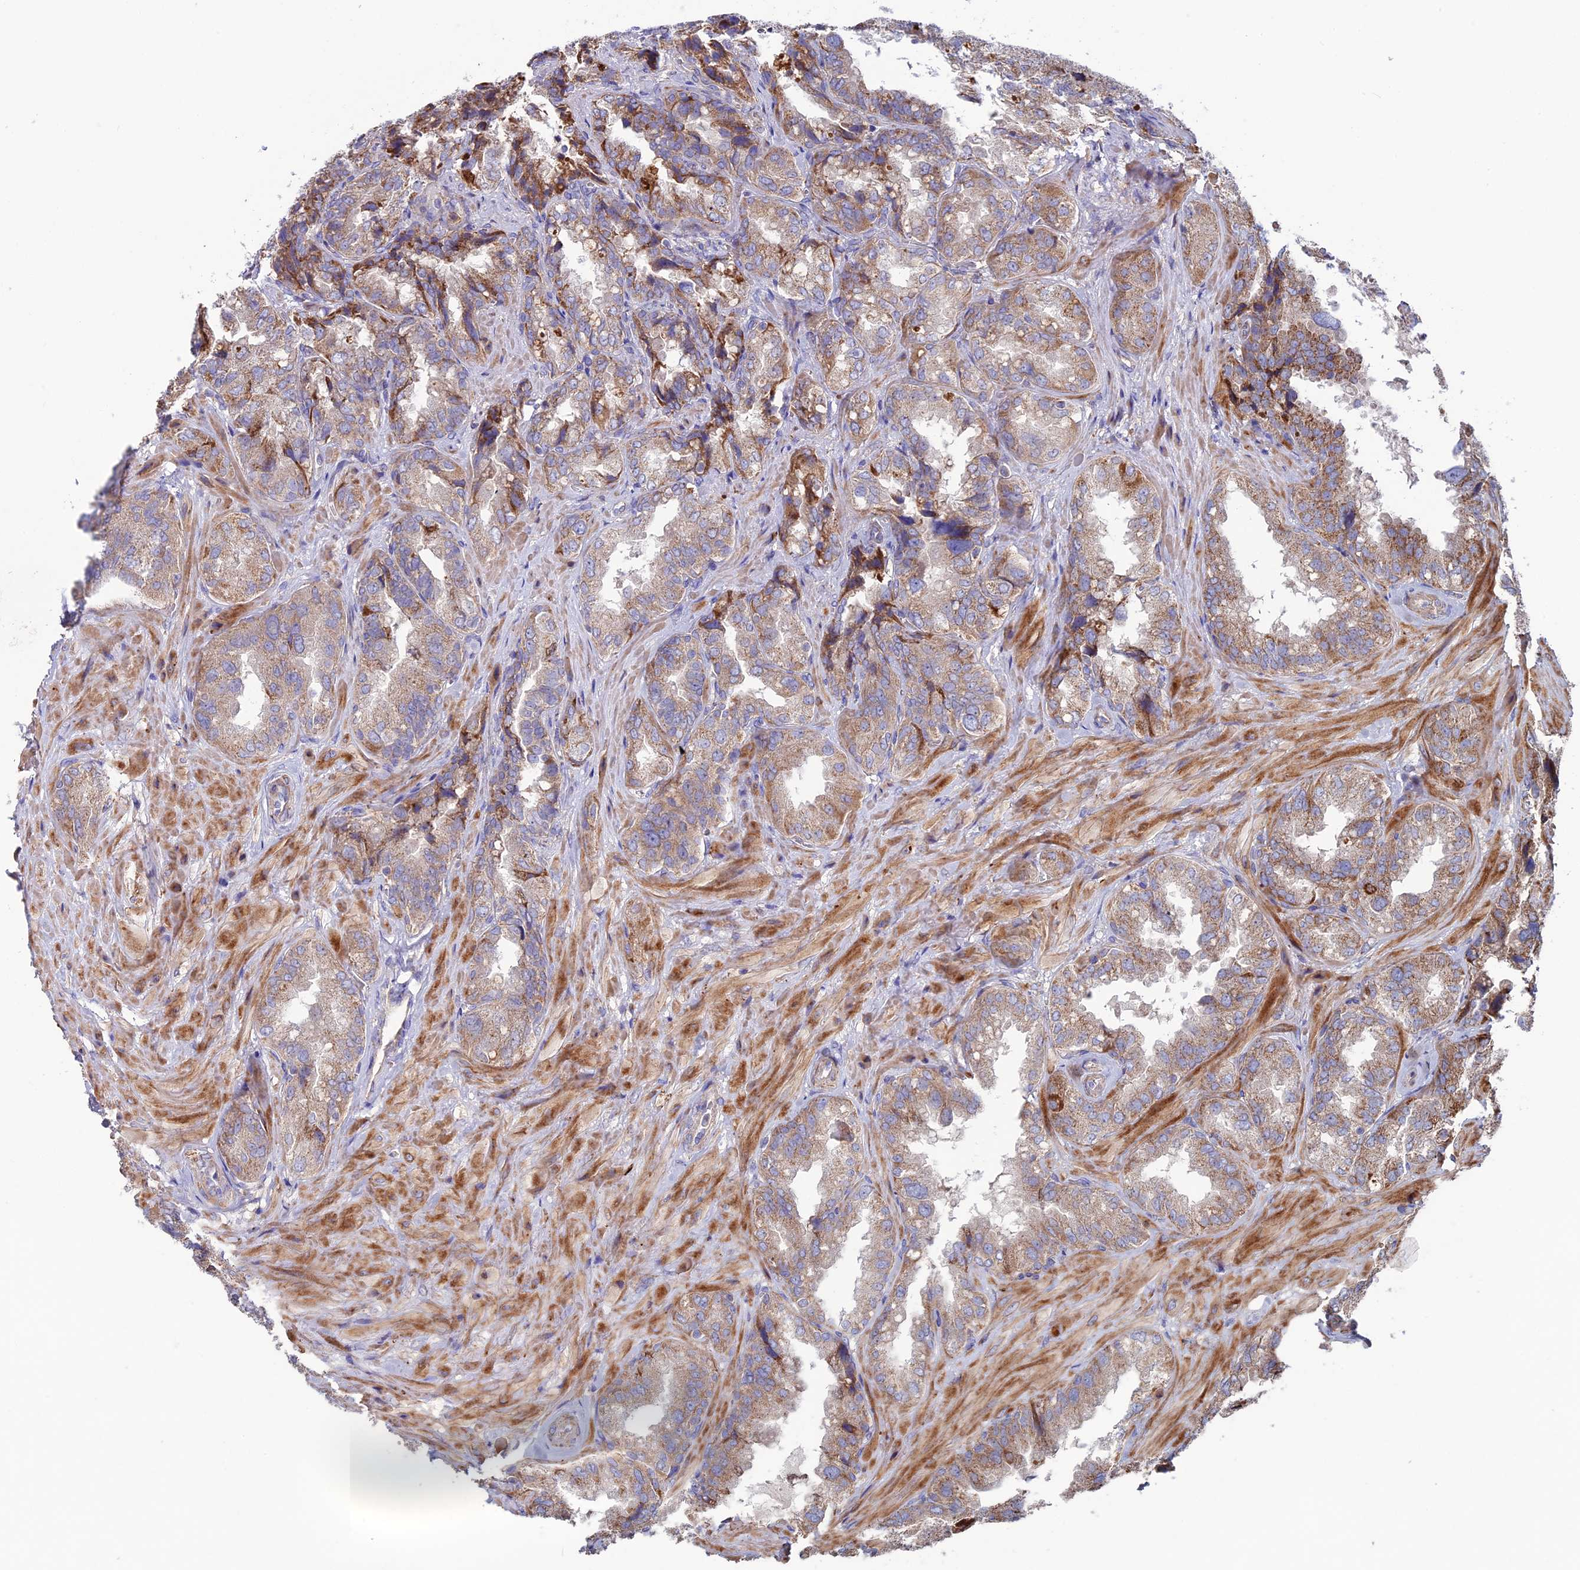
{"staining": {"intensity": "moderate", "quantity": ">75%", "location": "cytoplasmic/membranous"}, "tissue": "seminal vesicle", "cell_type": "Glandular cells", "image_type": "normal", "snomed": [{"axis": "morphology", "description": "Normal tissue, NOS"}, {"axis": "topography", "description": "Prostate and seminal vesicle, NOS"}, {"axis": "topography", "description": "Prostate"}, {"axis": "topography", "description": "Seminal veicle"}], "caption": "IHC of benign human seminal vesicle reveals medium levels of moderate cytoplasmic/membranous positivity in approximately >75% of glandular cells. Immunohistochemistry (ihc) stains the protein of interest in brown and the nuclei are stained blue.", "gene": "SLC15A5", "patient": {"sex": "male", "age": 67}}